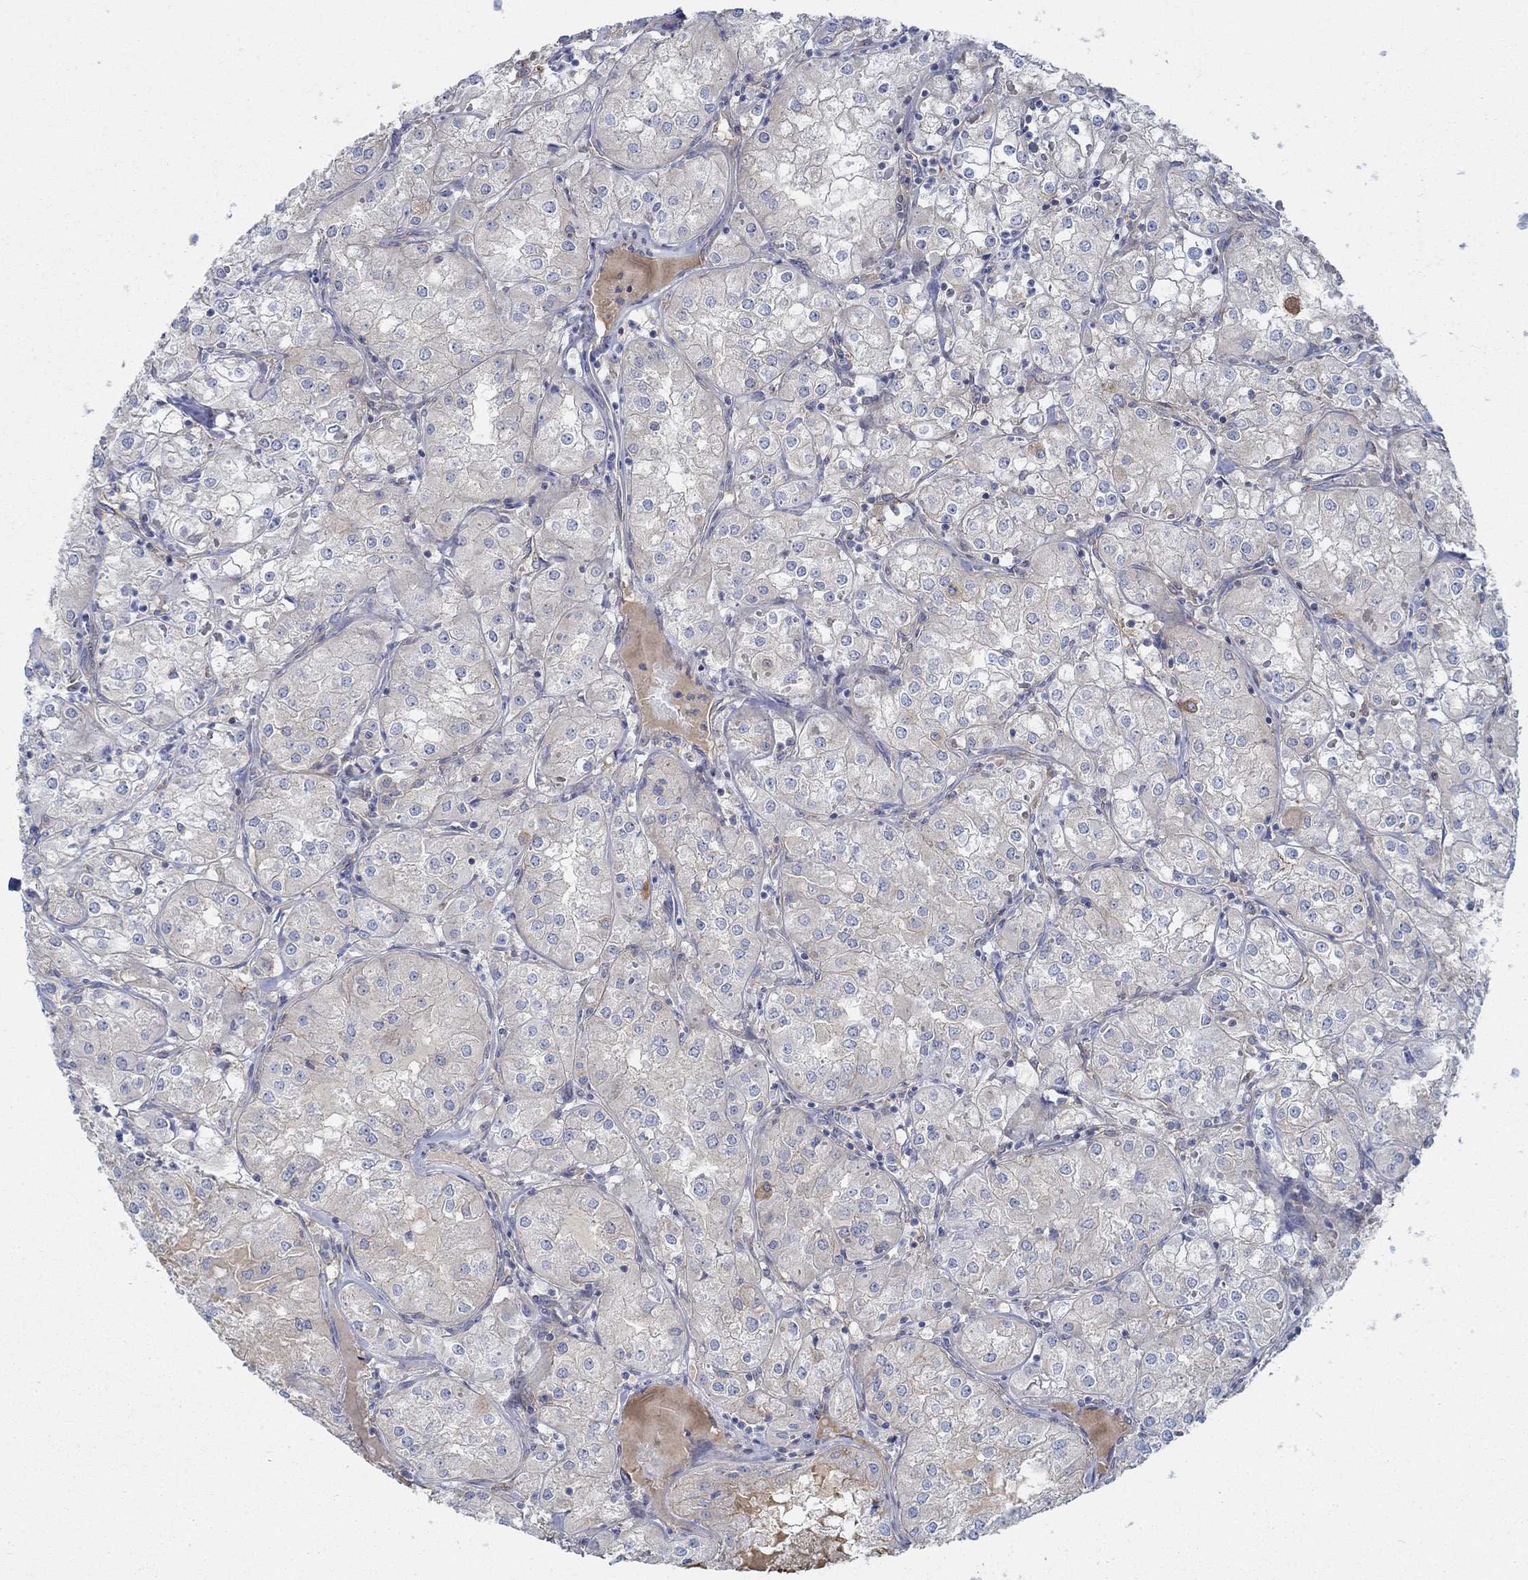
{"staining": {"intensity": "strong", "quantity": "25%-75%", "location": "cytoplasmic/membranous"}, "tissue": "renal cancer", "cell_type": "Tumor cells", "image_type": "cancer", "snomed": [{"axis": "morphology", "description": "Adenocarcinoma, NOS"}, {"axis": "topography", "description": "Kidney"}], "caption": "Protein expression analysis of adenocarcinoma (renal) reveals strong cytoplasmic/membranous expression in about 25%-75% of tumor cells.", "gene": "SPAG9", "patient": {"sex": "male", "age": 77}}